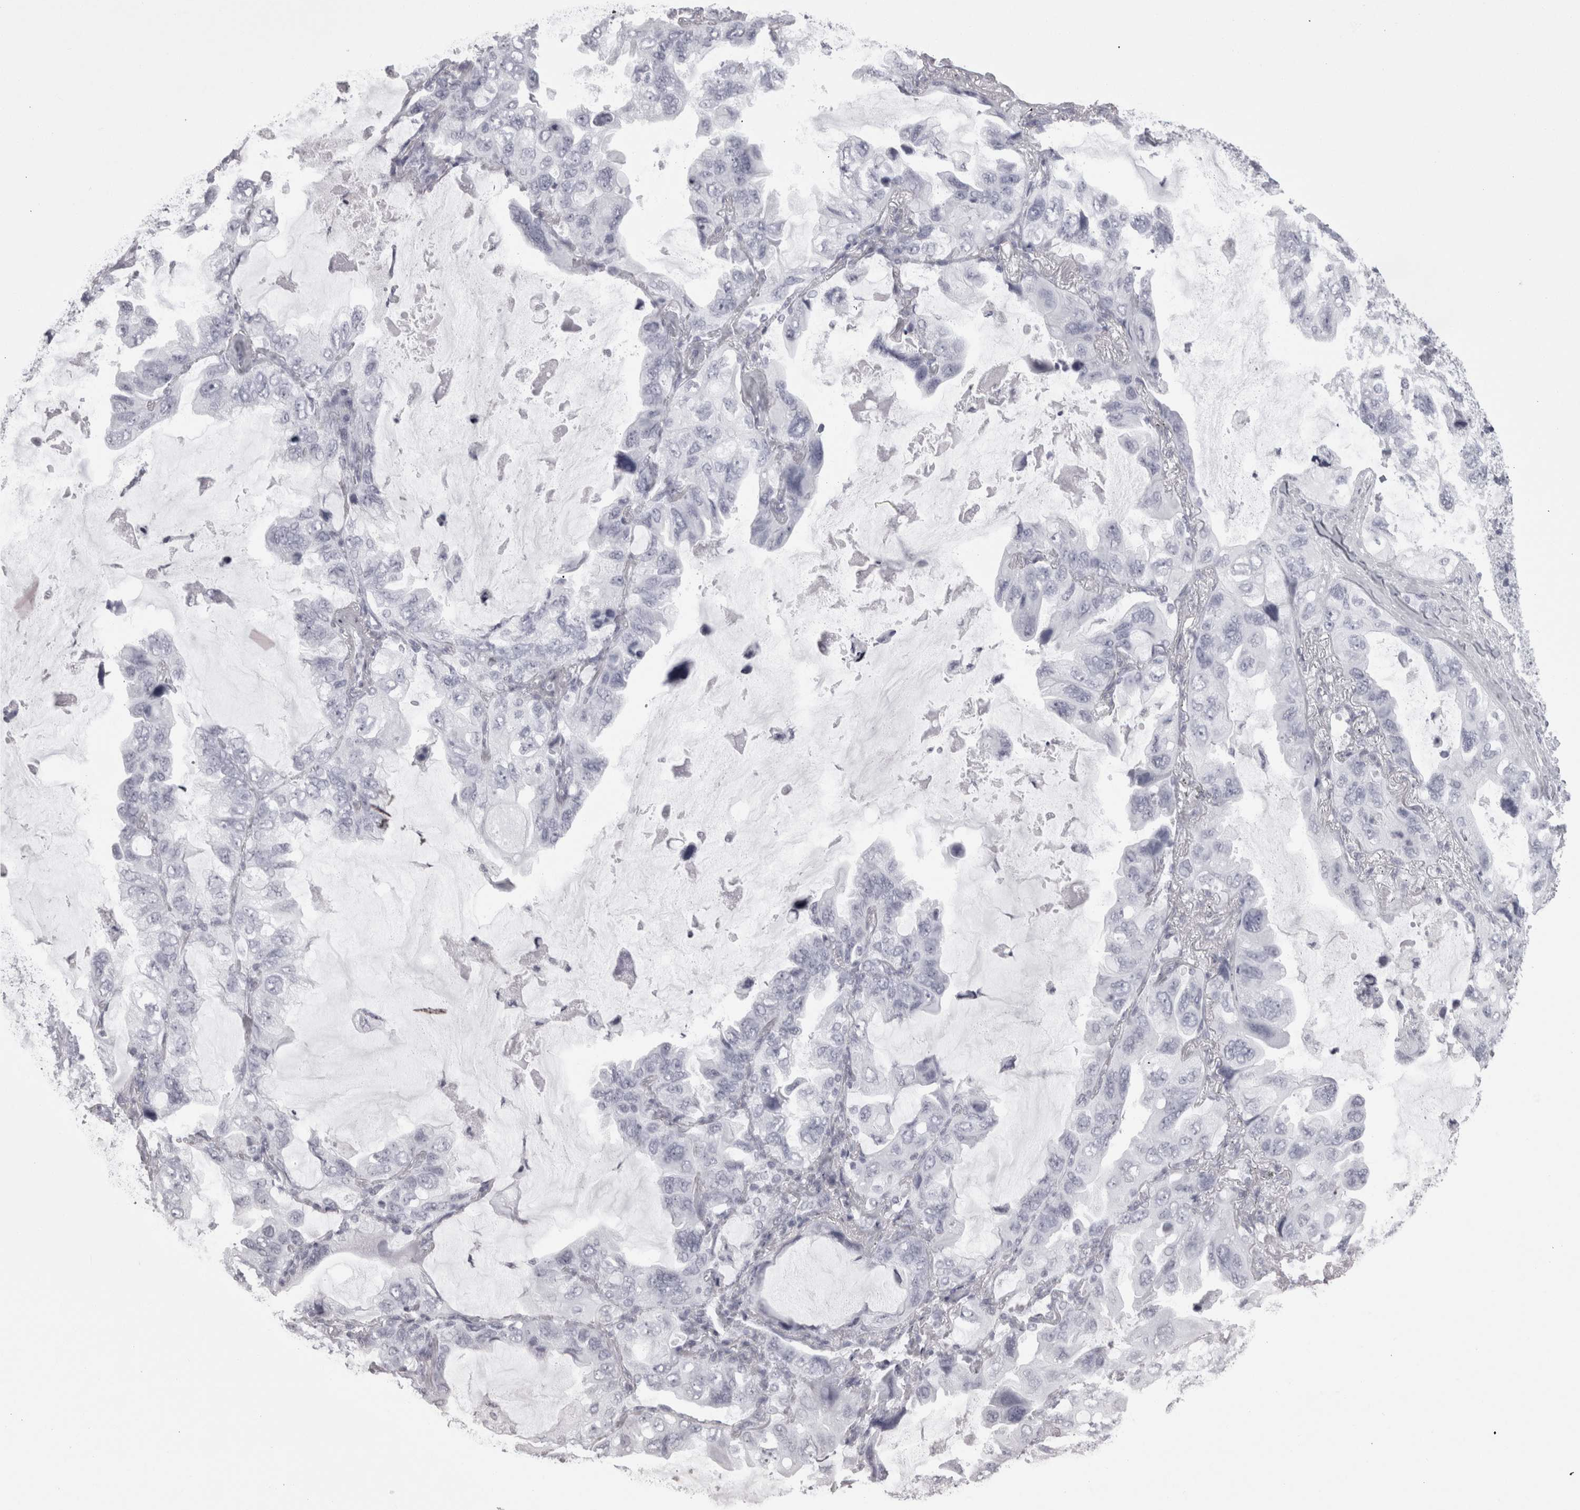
{"staining": {"intensity": "negative", "quantity": "none", "location": "none"}, "tissue": "lung cancer", "cell_type": "Tumor cells", "image_type": "cancer", "snomed": [{"axis": "morphology", "description": "Squamous cell carcinoma, NOS"}, {"axis": "topography", "description": "Lung"}], "caption": "The photomicrograph reveals no significant expression in tumor cells of lung cancer.", "gene": "SKAP1", "patient": {"sex": "female", "age": 73}}